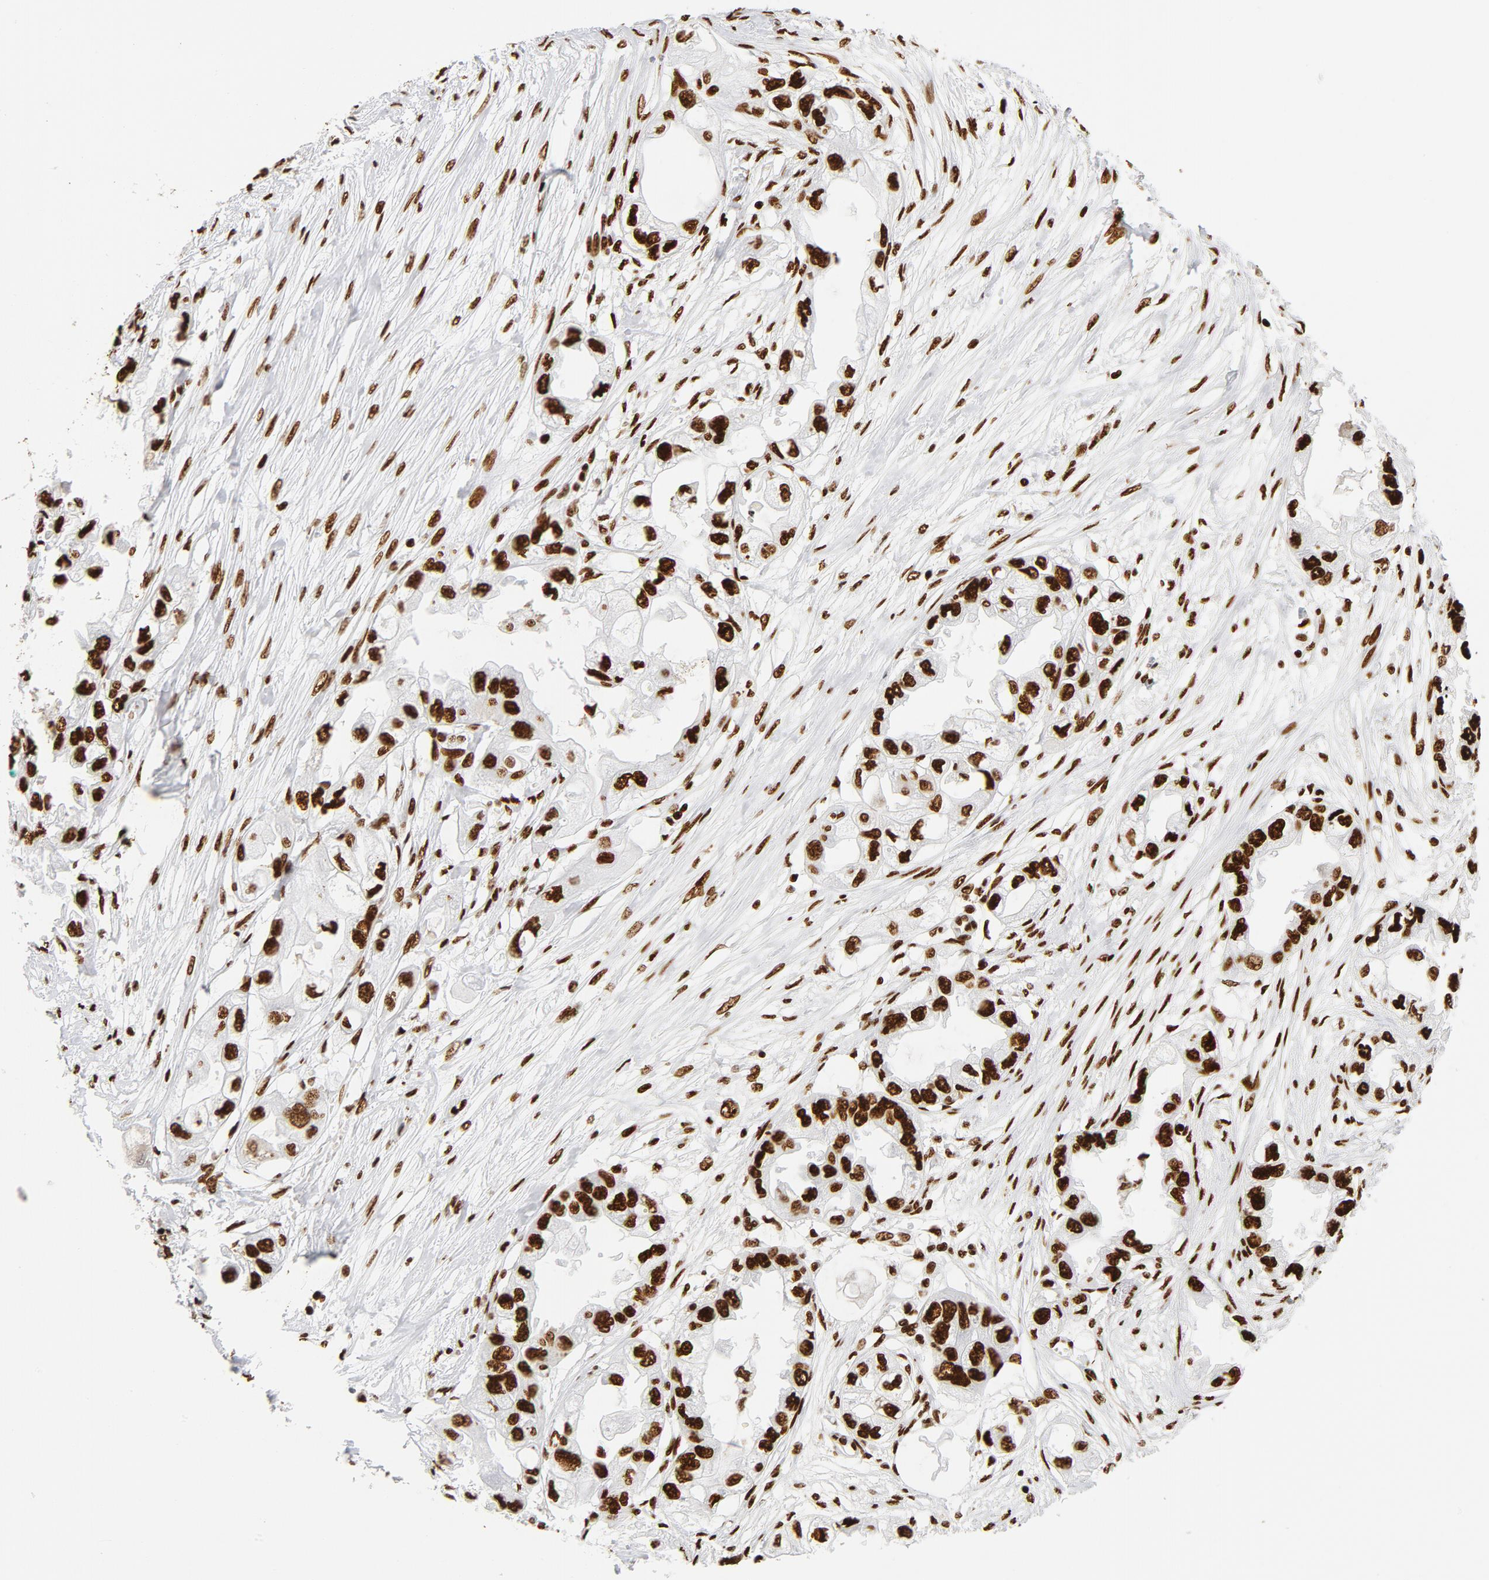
{"staining": {"intensity": "strong", "quantity": ">75%", "location": "nuclear"}, "tissue": "endometrial cancer", "cell_type": "Tumor cells", "image_type": "cancer", "snomed": [{"axis": "morphology", "description": "Adenocarcinoma, NOS"}, {"axis": "topography", "description": "Endometrium"}], "caption": "This histopathology image demonstrates immunohistochemistry (IHC) staining of human endometrial cancer, with high strong nuclear positivity in about >75% of tumor cells.", "gene": "XRCC6", "patient": {"sex": "female", "age": 67}}